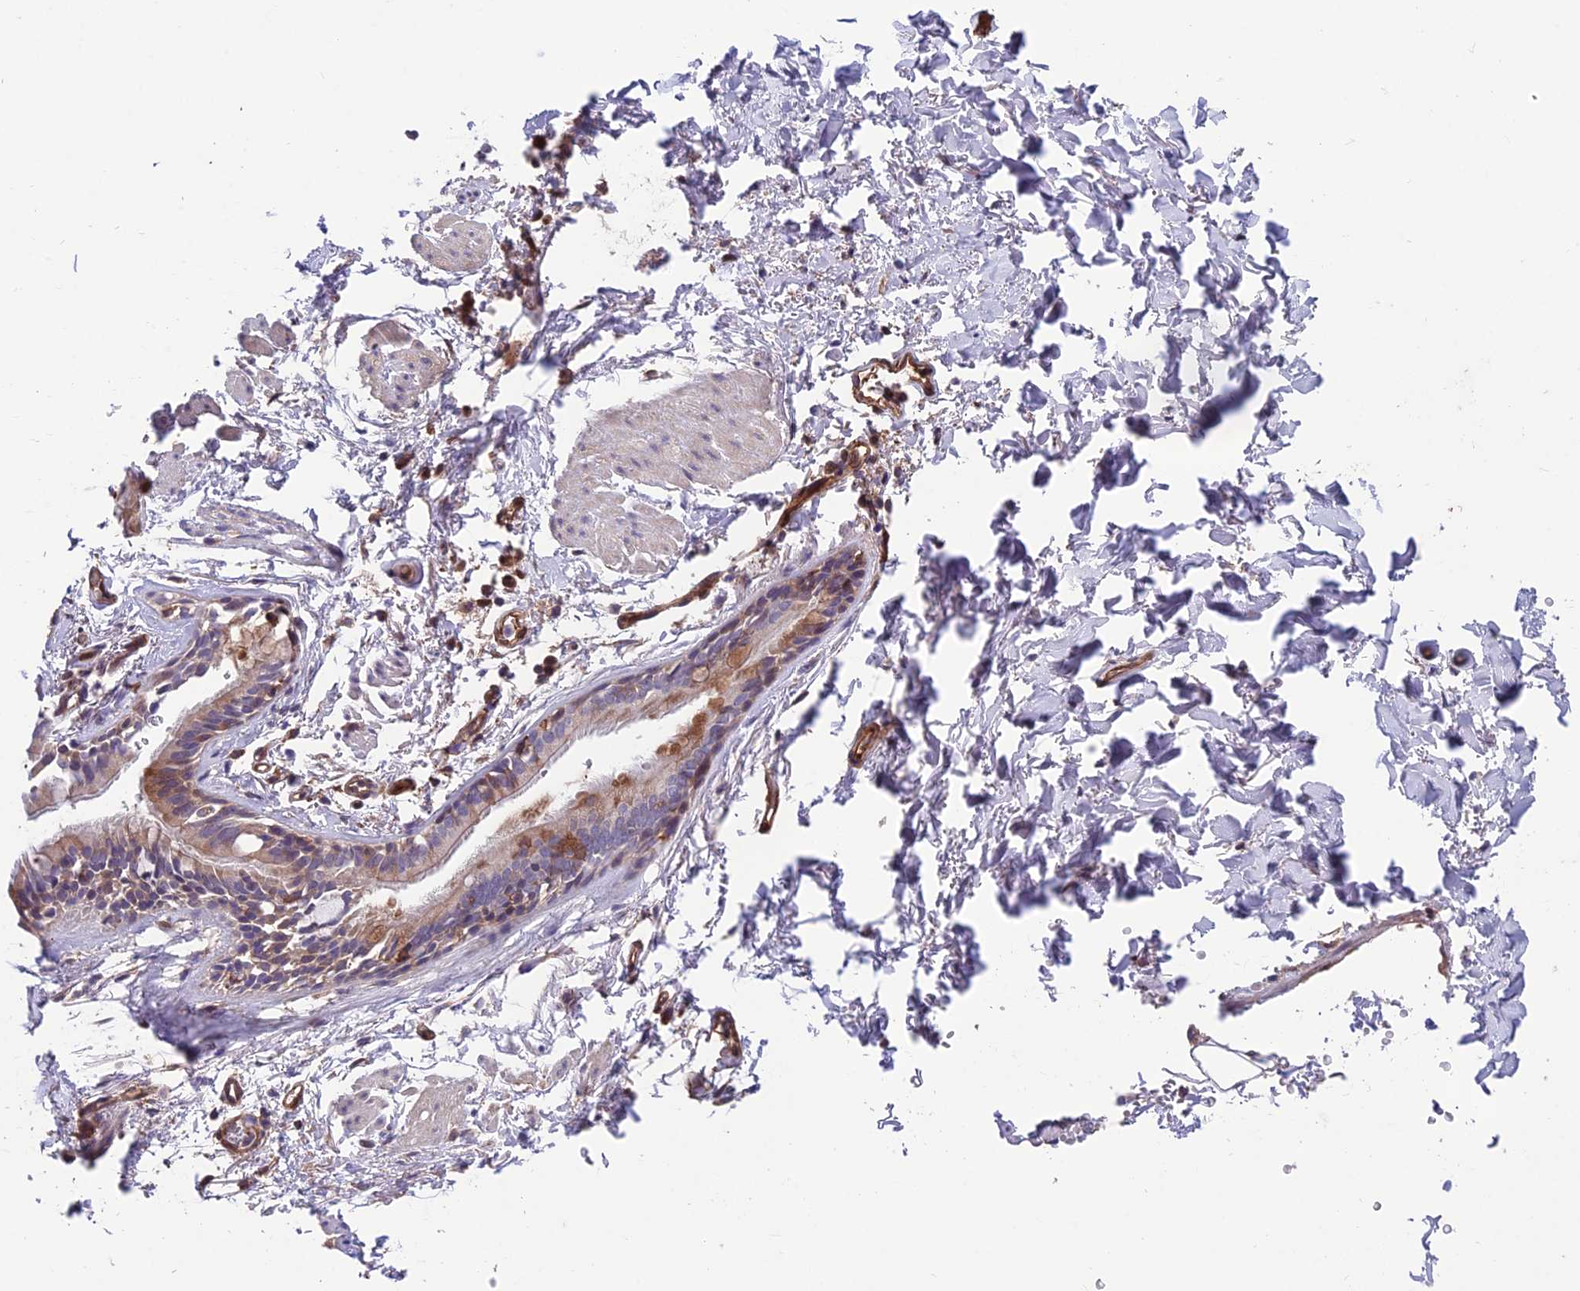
{"staining": {"intensity": "negative", "quantity": "none", "location": "none"}, "tissue": "adipose tissue", "cell_type": "Adipocytes", "image_type": "normal", "snomed": [{"axis": "morphology", "description": "Normal tissue, NOS"}, {"axis": "topography", "description": "Lymph node"}, {"axis": "topography", "description": "Bronchus"}], "caption": "The IHC photomicrograph has no significant expression in adipocytes of adipose tissue. (Stains: DAB IHC with hematoxylin counter stain, Microscopy: brightfield microscopy at high magnification).", "gene": "RTN4RL1", "patient": {"sex": "male", "age": 63}}